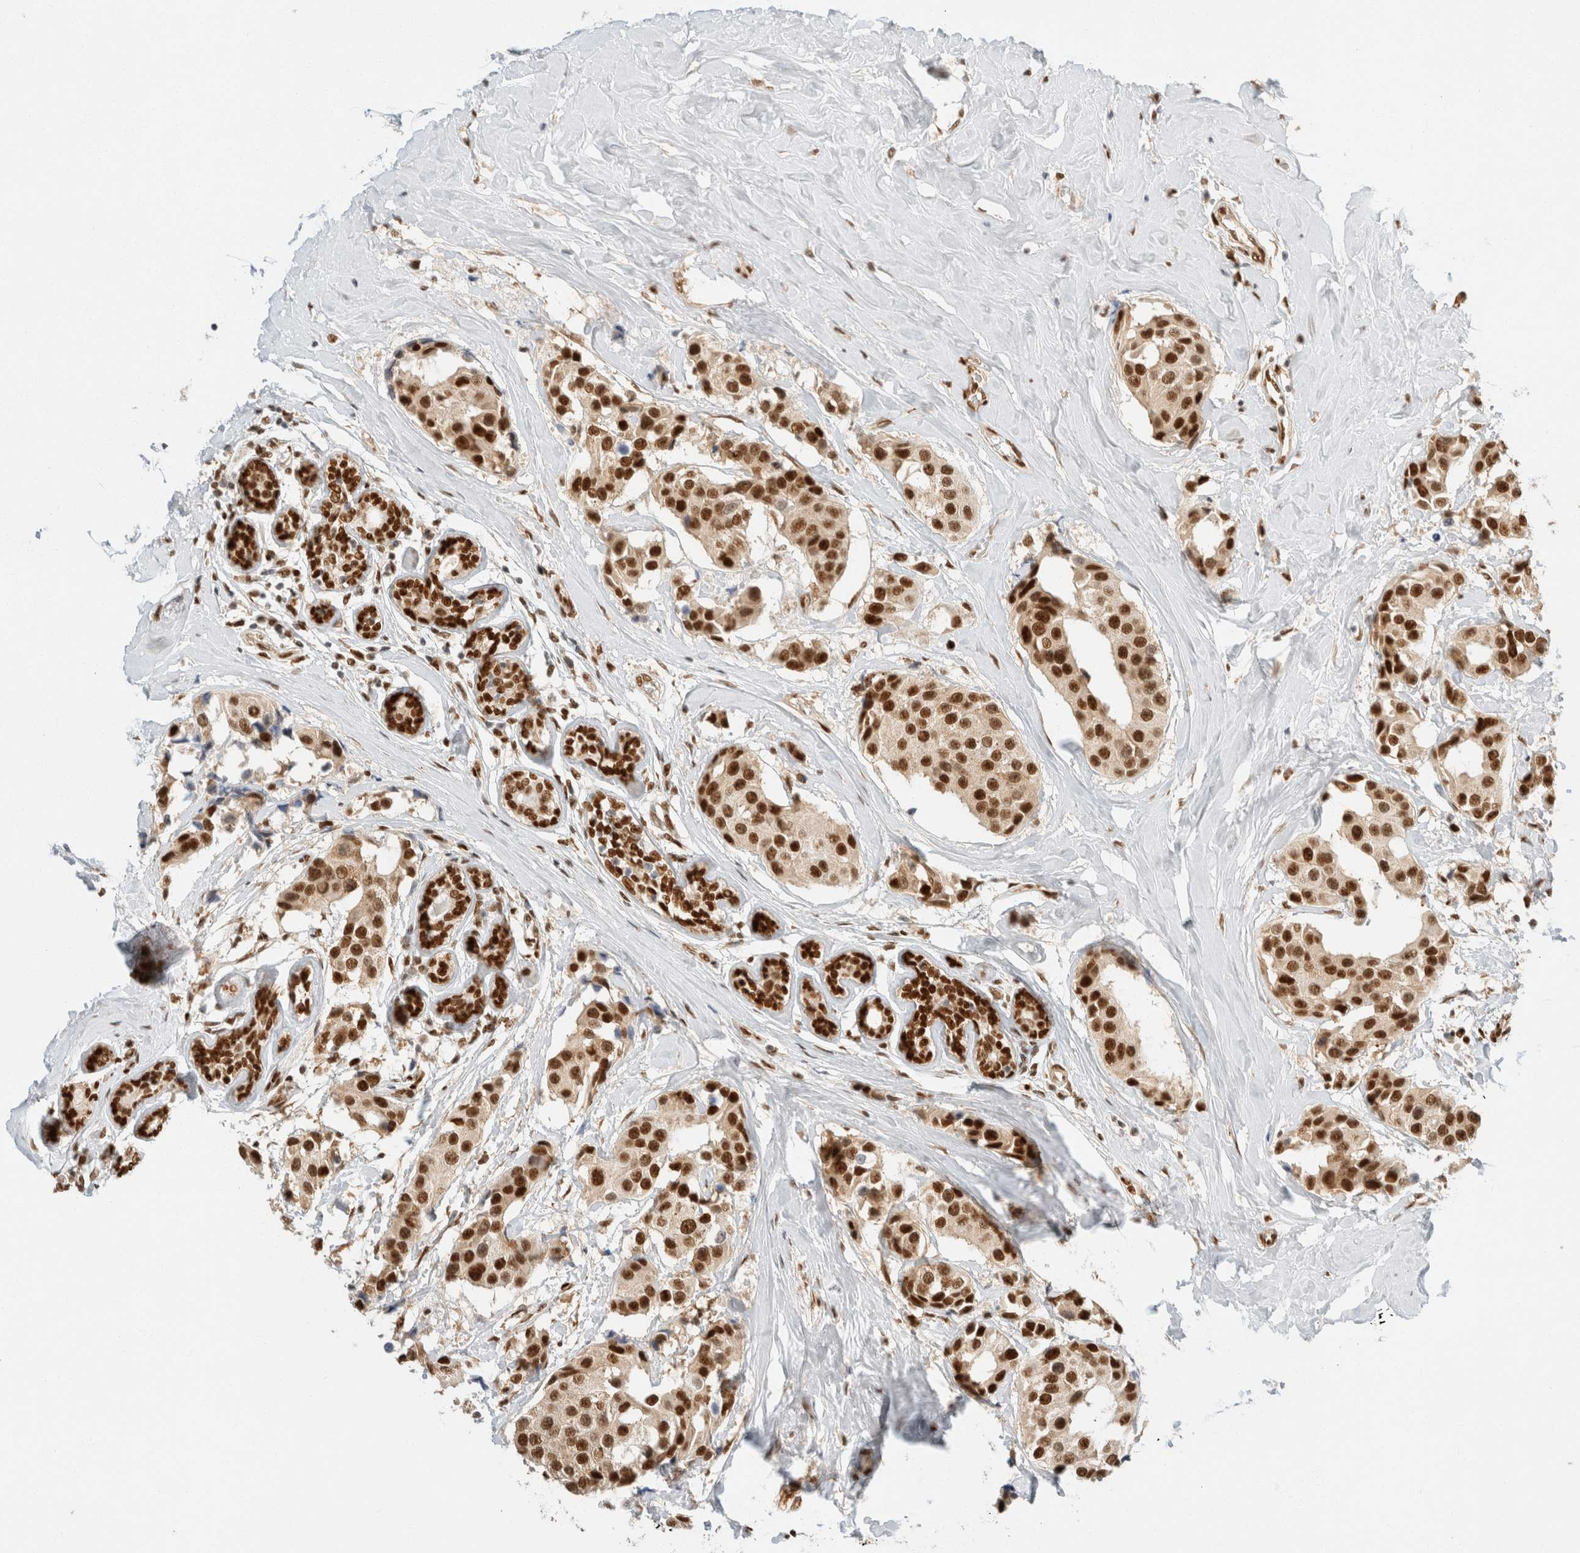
{"staining": {"intensity": "strong", "quantity": ">75%", "location": "nuclear"}, "tissue": "breast cancer", "cell_type": "Tumor cells", "image_type": "cancer", "snomed": [{"axis": "morphology", "description": "Normal tissue, NOS"}, {"axis": "morphology", "description": "Duct carcinoma"}, {"axis": "topography", "description": "Breast"}], "caption": "This micrograph demonstrates breast infiltrating ductal carcinoma stained with immunohistochemistry (IHC) to label a protein in brown. The nuclear of tumor cells show strong positivity for the protein. Nuclei are counter-stained blue.", "gene": "ZNF768", "patient": {"sex": "female", "age": 39}}